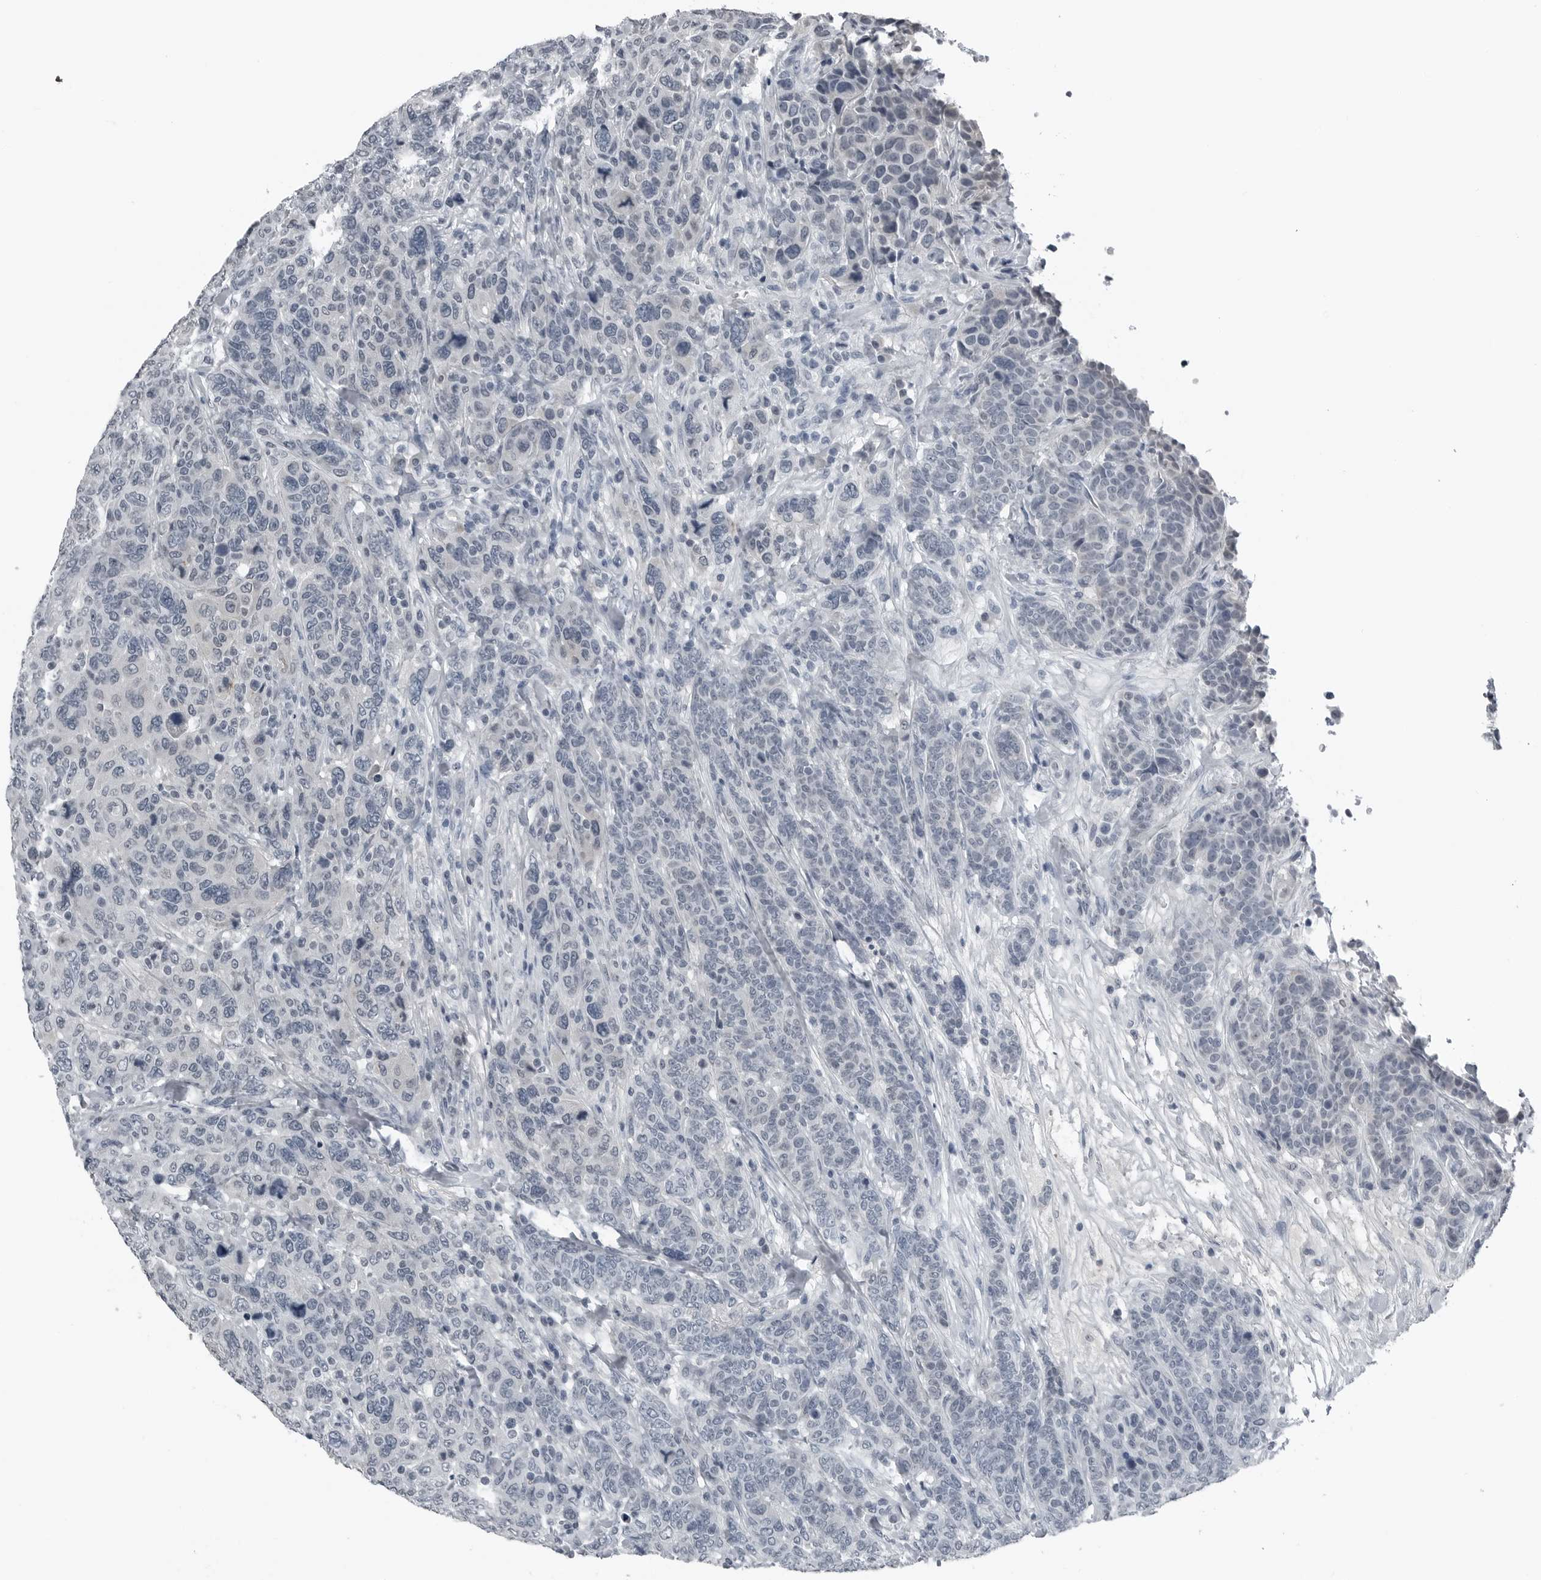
{"staining": {"intensity": "negative", "quantity": "none", "location": "none"}, "tissue": "breast cancer", "cell_type": "Tumor cells", "image_type": "cancer", "snomed": [{"axis": "morphology", "description": "Duct carcinoma"}, {"axis": "topography", "description": "Breast"}], "caption": "This is a image of IHC staining of breast infiltrating ductal carcinoma, which shows no staining in tumor cells.", "gene": "SPINK1", "patient": {"sex": "female", "age": 37}}